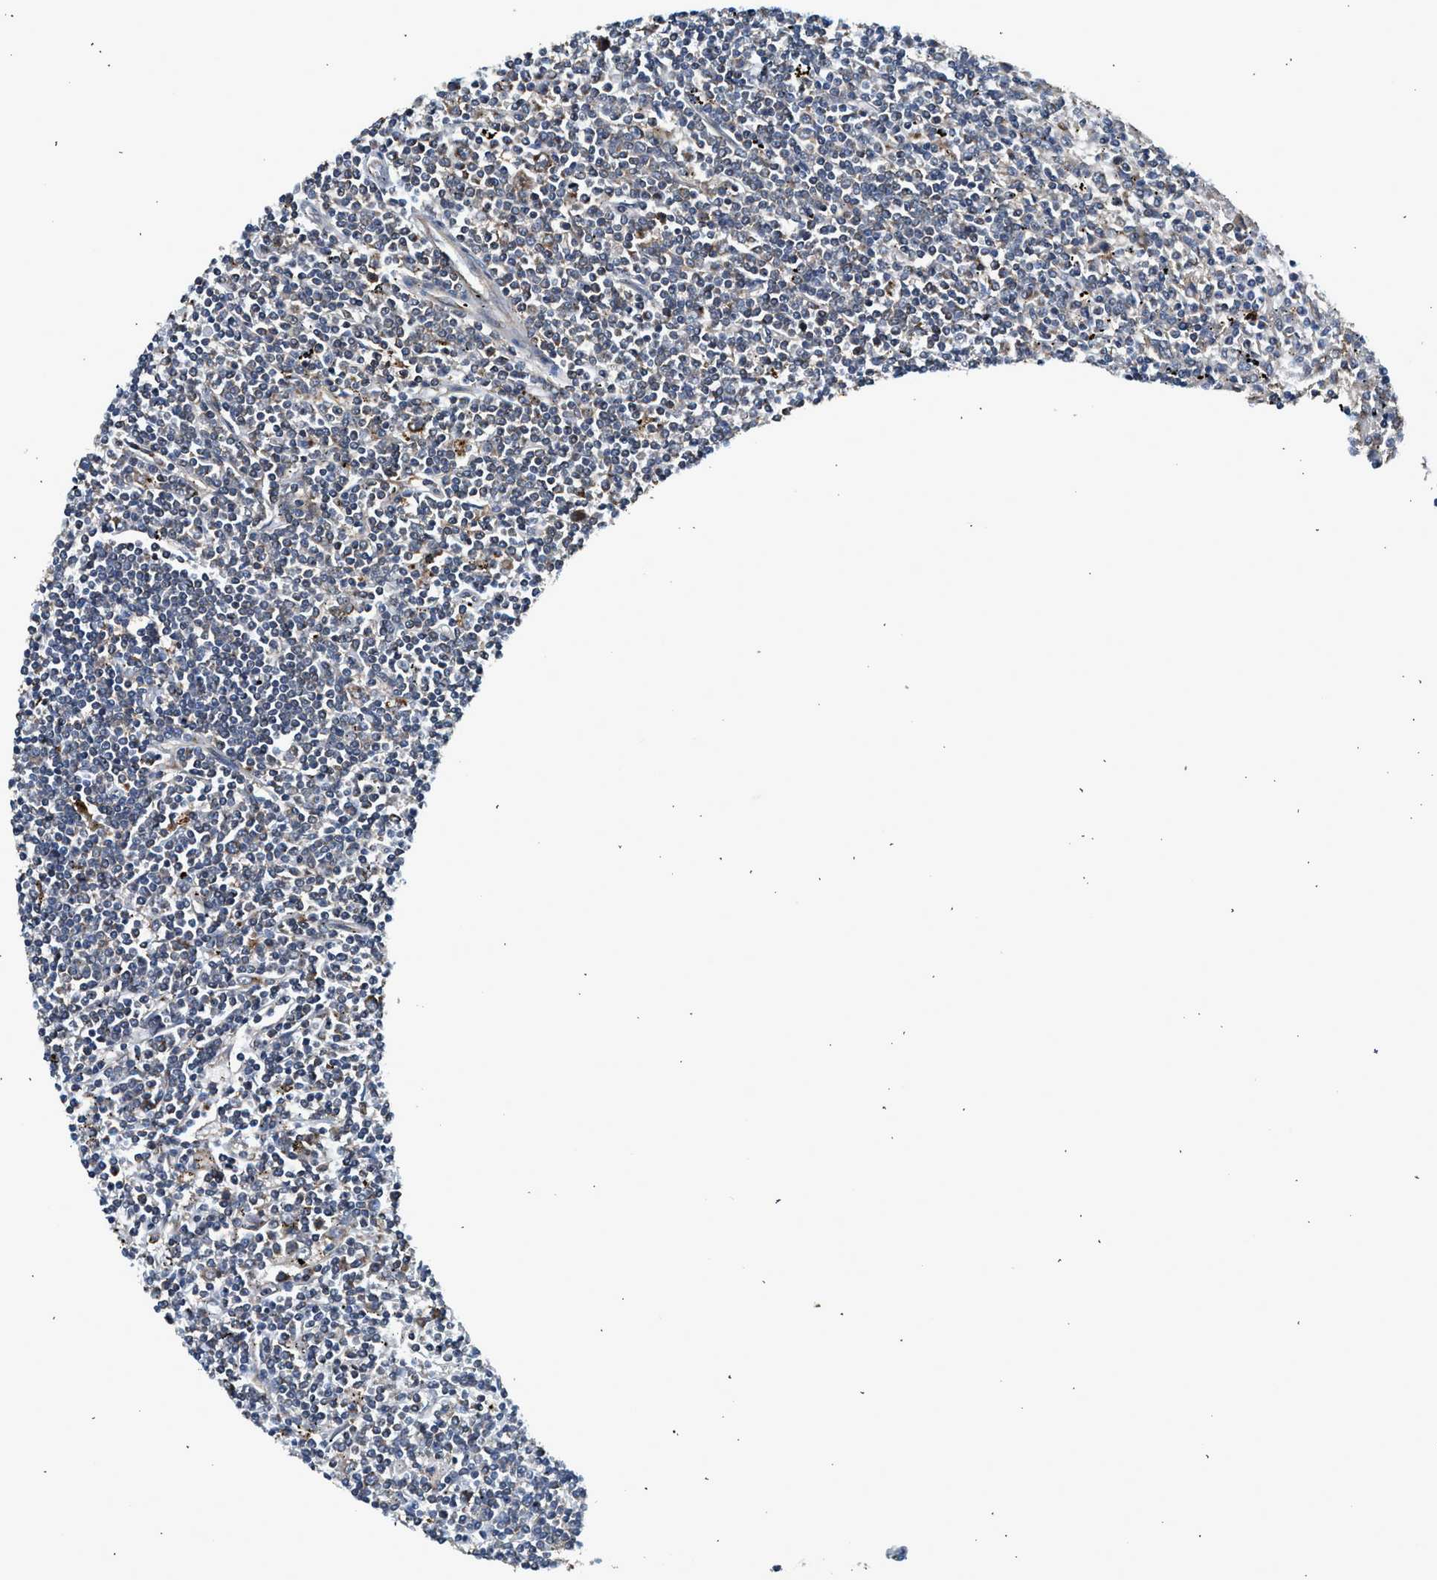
{"staining": {"intensity": "weak", "quantity": "<25%", "location": "cytoplasmic/membranous"}, "tissue": "lymphoma", "cell_type": "Tumor cells", "image_type": "cancer", "snomed": [{"axis": "morphology", "description": "Malignant lymphoma, non-Hodgkin's type, Low grade"}, {"axis": "topography", "description": "Spleen"}], "caption": "IHC of lymphoma demonstrates no positivity in tumor cells.", "gene": "STARD3", "patient": {"sex": "male", "age": 76}}